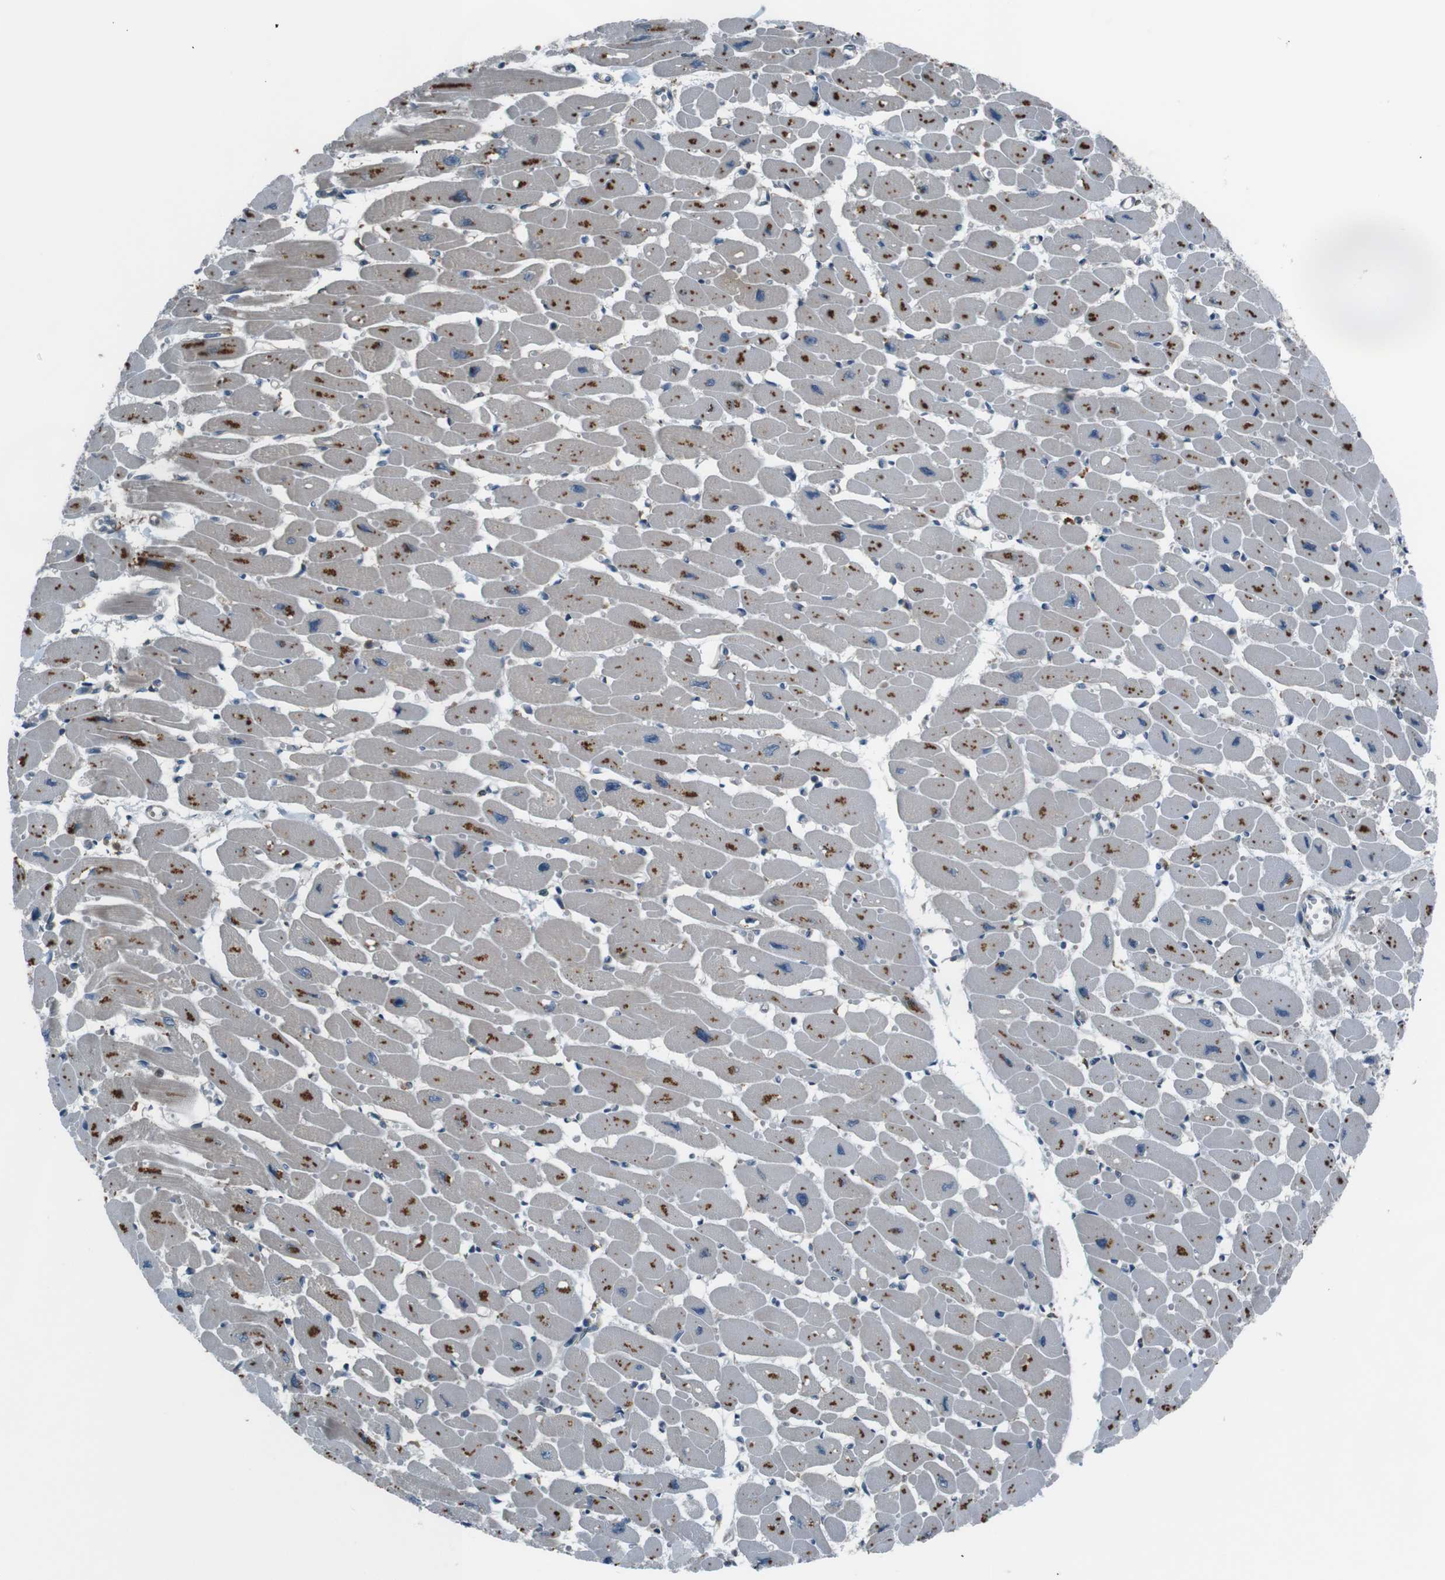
{"staining": {"intensity": "moderate", "quantity": "25%-75%", "location": "cytoplasmic/membranous"}, "tissue": "heart muscle", "cell_type": "Cardiomyocytes", "image_type": "normal", "snomed": [{"axis": "morphology", "description": "Normal tissue, NOS"}, {"axis": "topography", "description": "Heart"}], "caption": "Moderate cytoplasmic/membranous protein staining is present in approximately 25%-75% of cardiomyocytes in heart muscle. (IHC, brightfield microscopy, high magnification).", "gene": "SIGMAR1", "patient": {"sex": "female", "age": 54}}